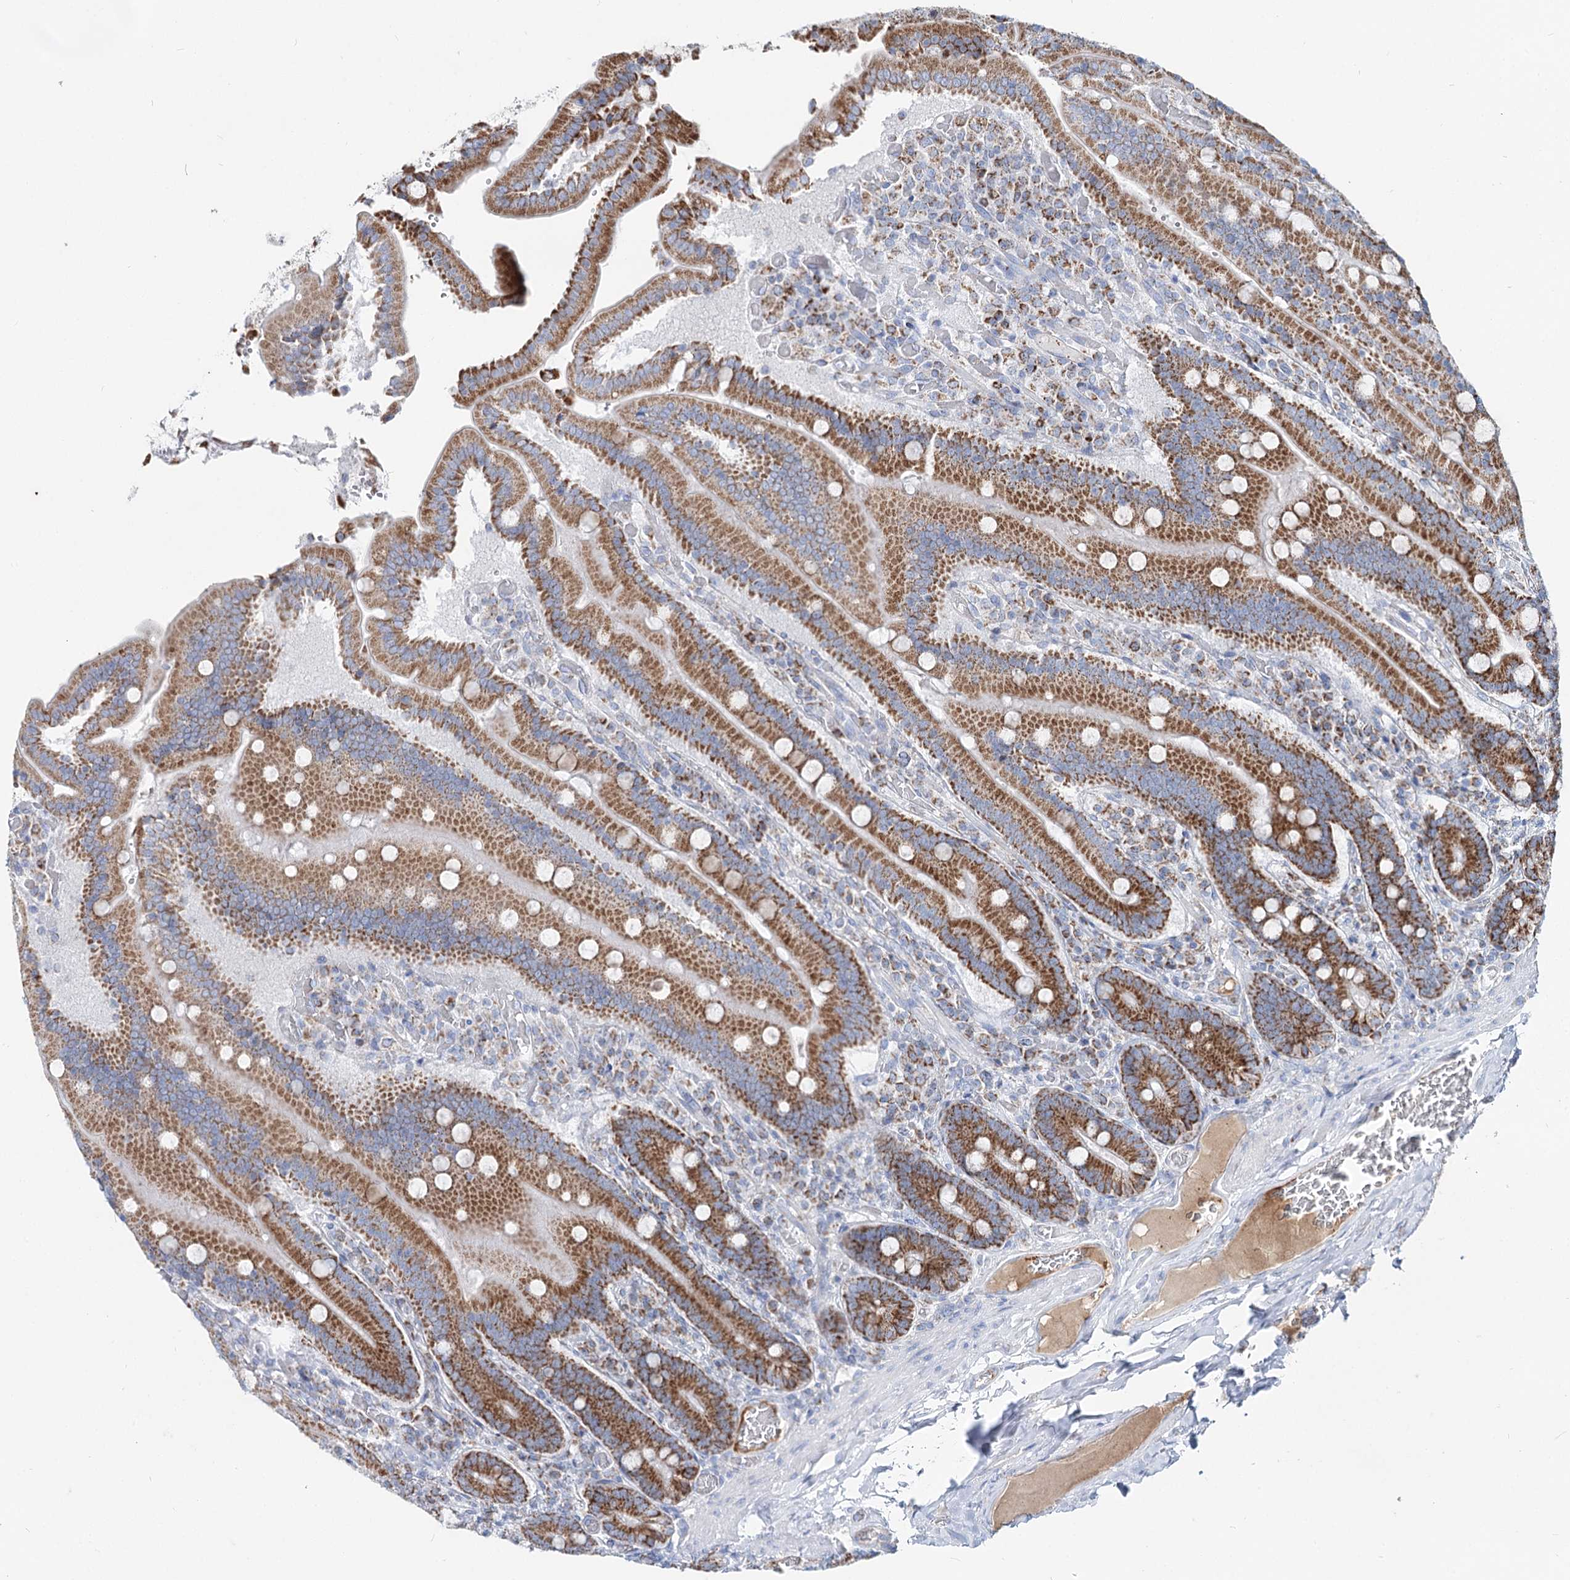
{"staining": {"intensity": "strong", "quantity": ">75%", "location": "cytoplasmic/membranous"}, "tissue": "duodenum", "cell_type": "Glandular cells", "image_type": "normal", "snomed": [{"axis": "morphology", "description": "Normal tissue, NOS"}, {"axis": "topography", "description": "Duodenum"}], "caption": "Duodenum stained for a protein reveals strong cytoplasmic/membranous positivity in glandular cells. Nuclei are stained in blue.", "gene": "MCCC2", "patient": {"sex": "female", "age": 62}}